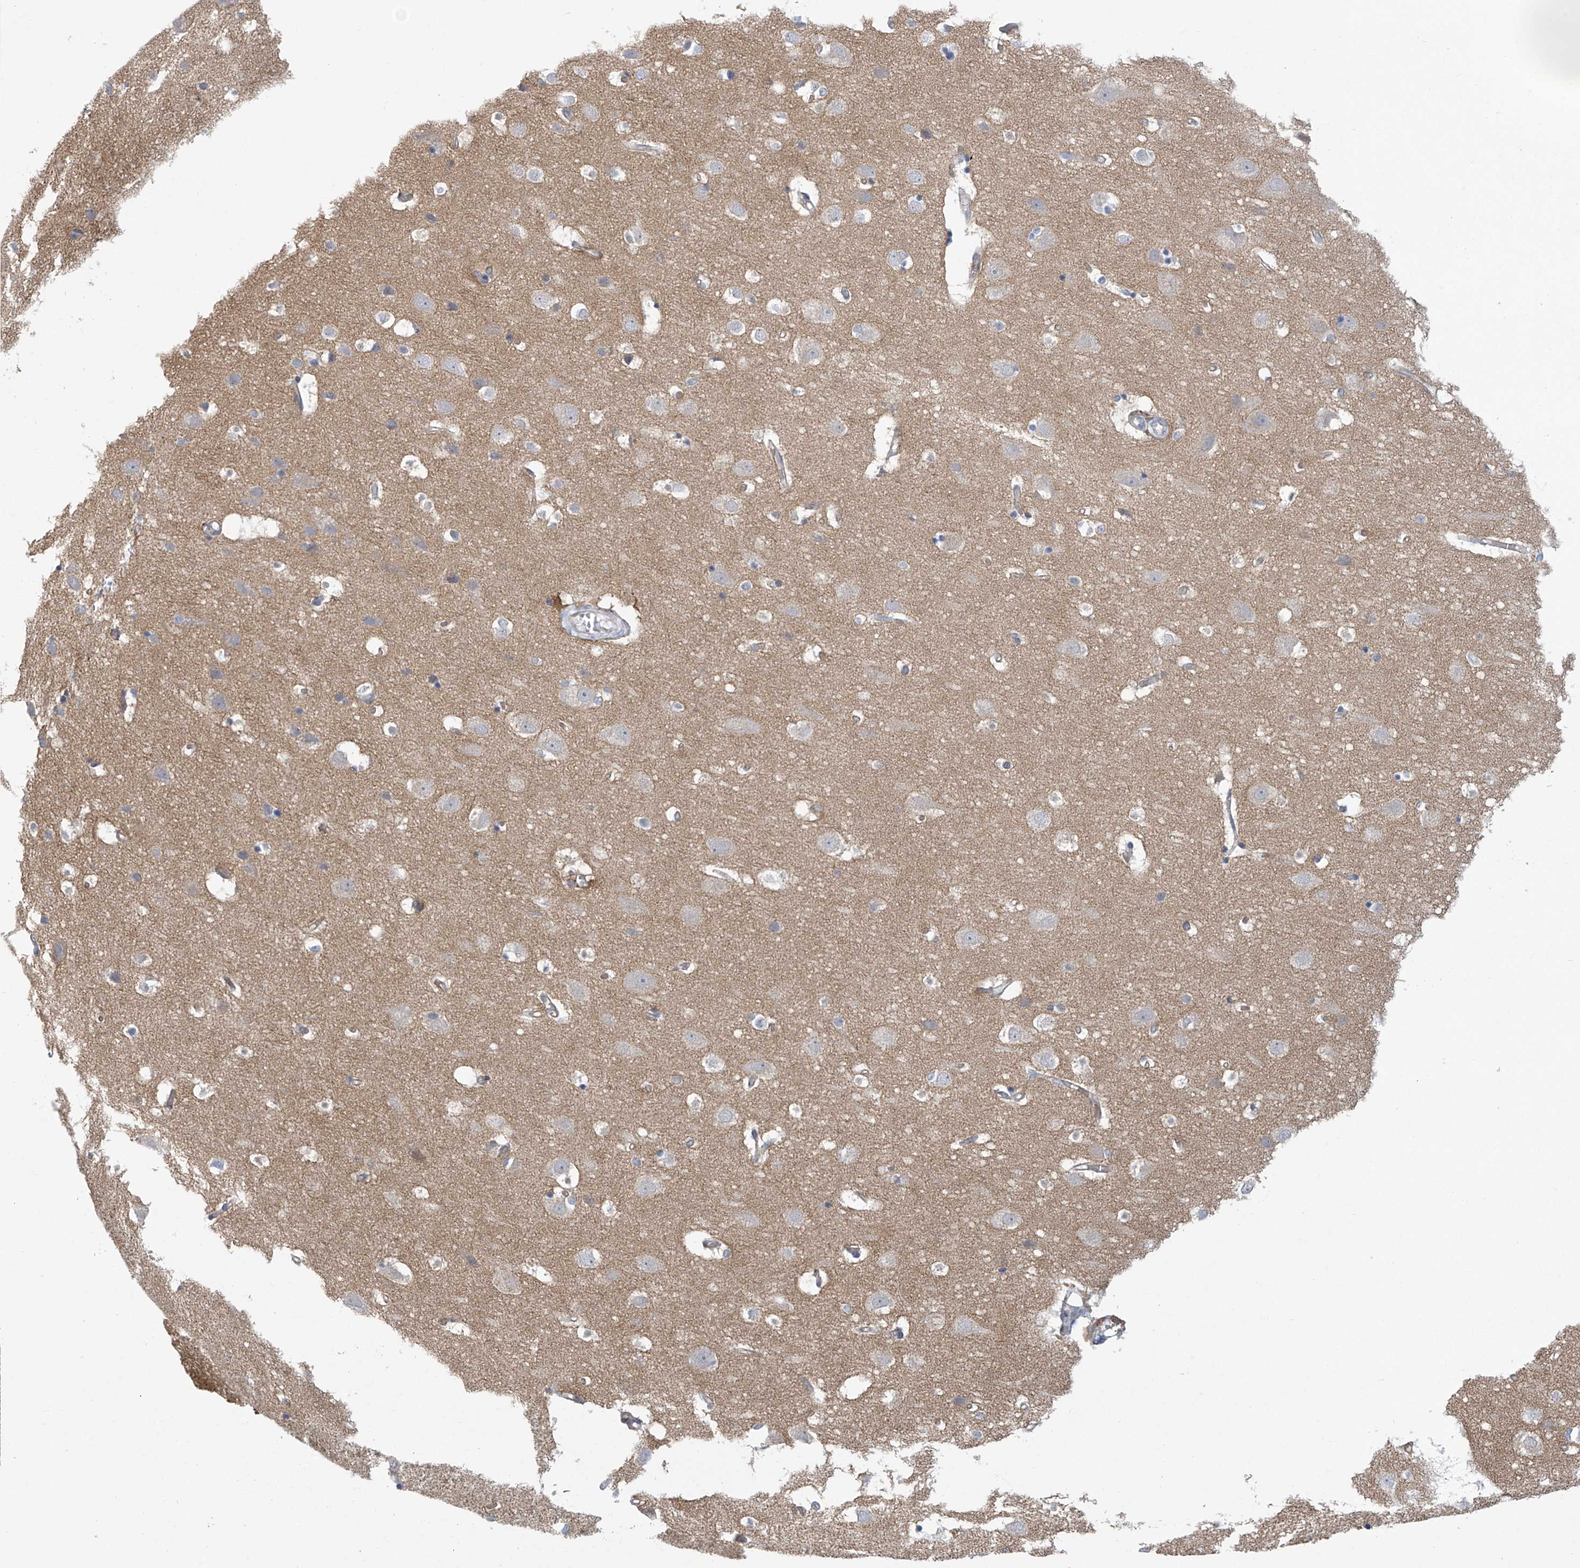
{"staining": {"intensity": "negative", "quantity": "none", "location": "none"}, "tissue": "cerebral cortex", "cell_type": "Endothelial cells", "image_type": "normal", "snomed": [{"axis": "morphology", "description": "Normal tissue, NOS"}, {"axis": "topography", "description": "Cerebral cortex"}], "caption": "This is an immunohistochemistry image of benign cerebral cortex. There is no expression in endothelial cells.", "gene": "ABHD13", "patient": {"sex": "male", "age": 54}}